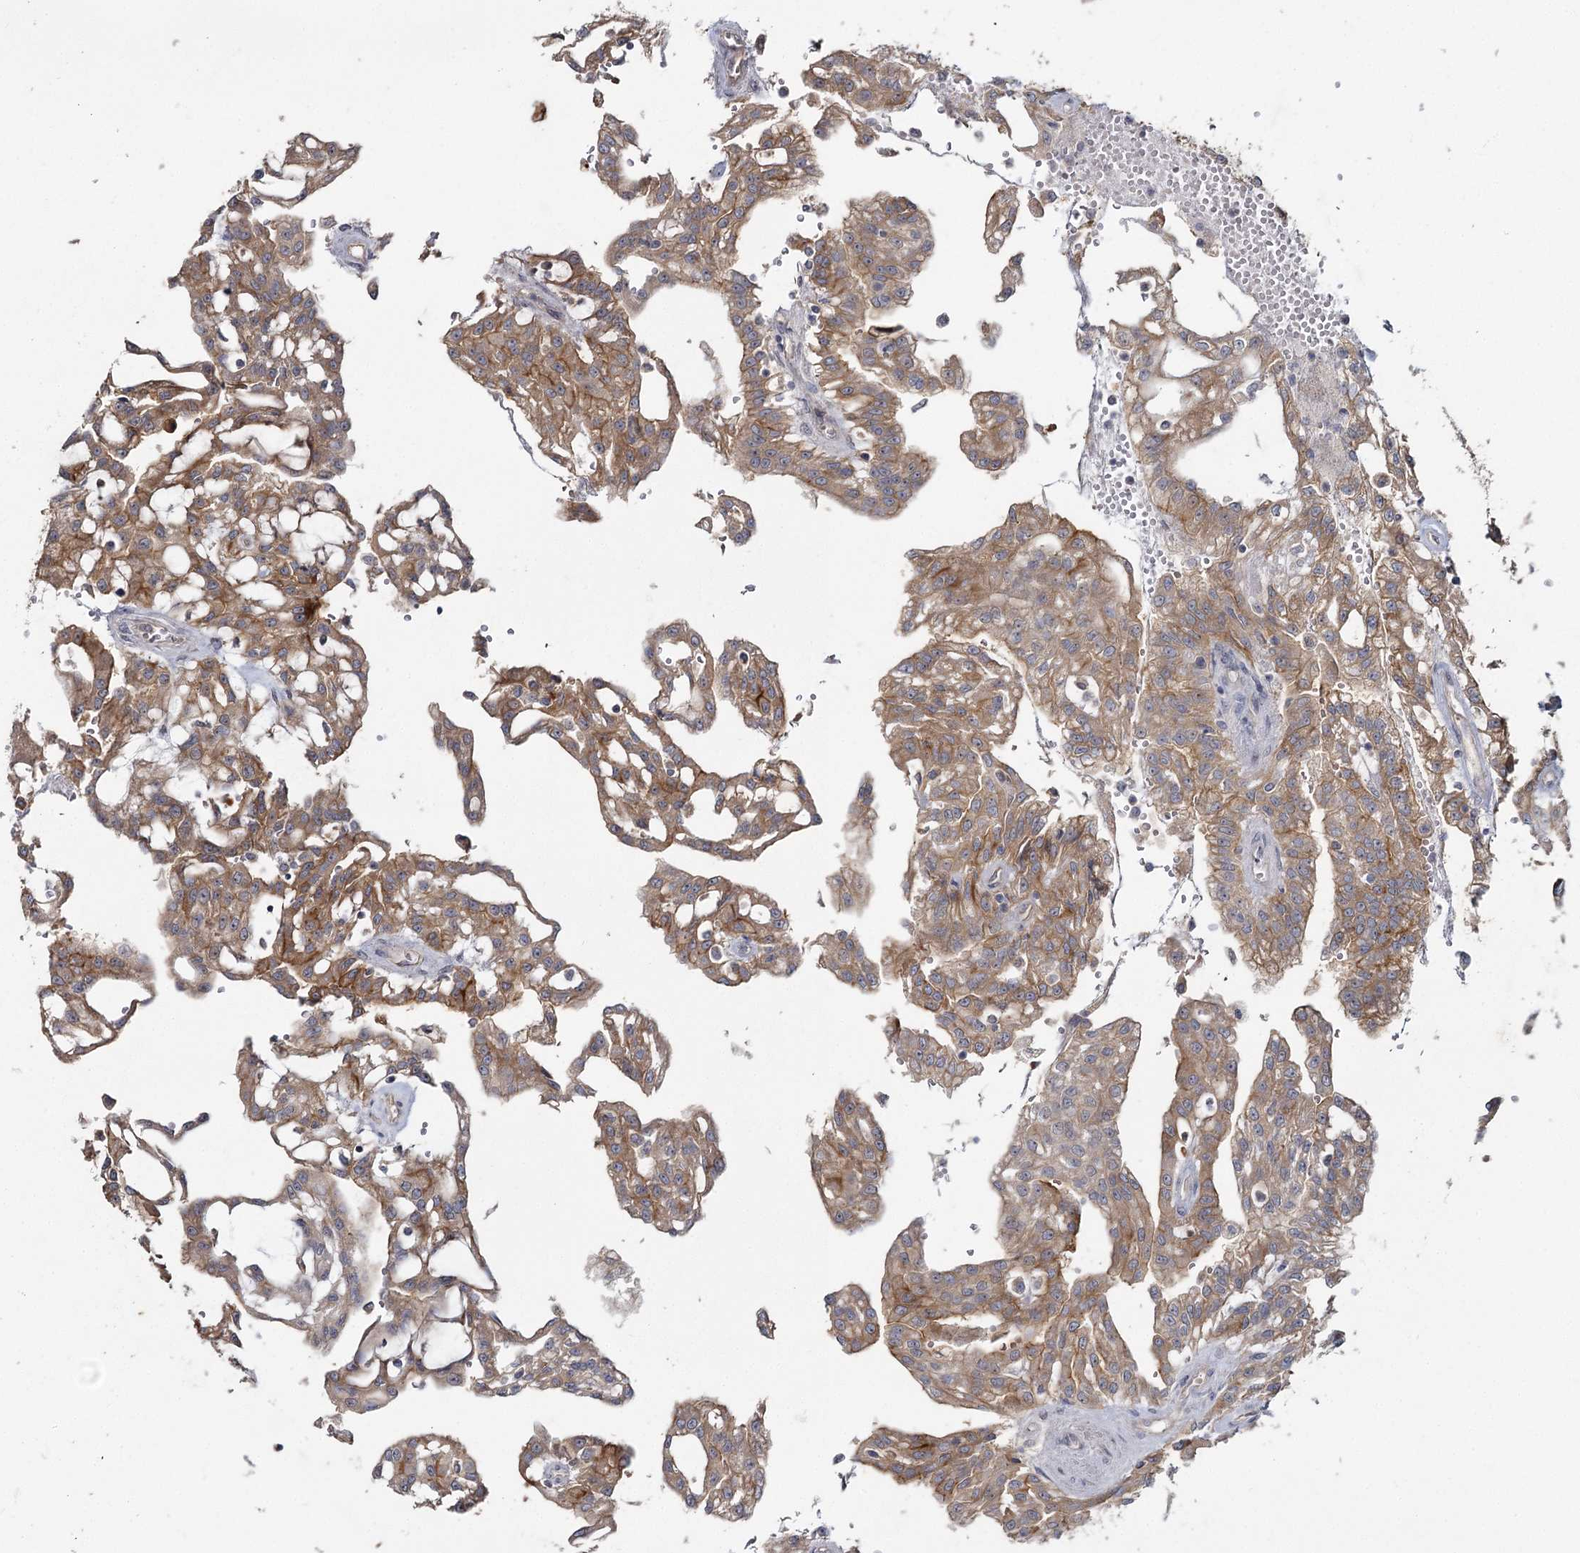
{"staining": {"intensity": "moderate", "quantity": "25%-75%", "location": "cytoplasmic/membranous"}, "tissue": "renal cancer", "cell_type": "Tumor cells", "image_type": "cancer", "snomed": [{"axis": "morphology", "description": "Adenocarcinoma, NOS"}, {"axis": "topography", "description": "Kidney"}], "caption": "This histopathology image demonstrates immunohistochemistry (IHC) staining of human adenocarcinoma (renal), with medium moderate cytoplasmic/membranous positivity in about 25%-75% of tumor cells.", "gene": "ANGPTL5", "patient": {"sex": "male", "age": 63}}